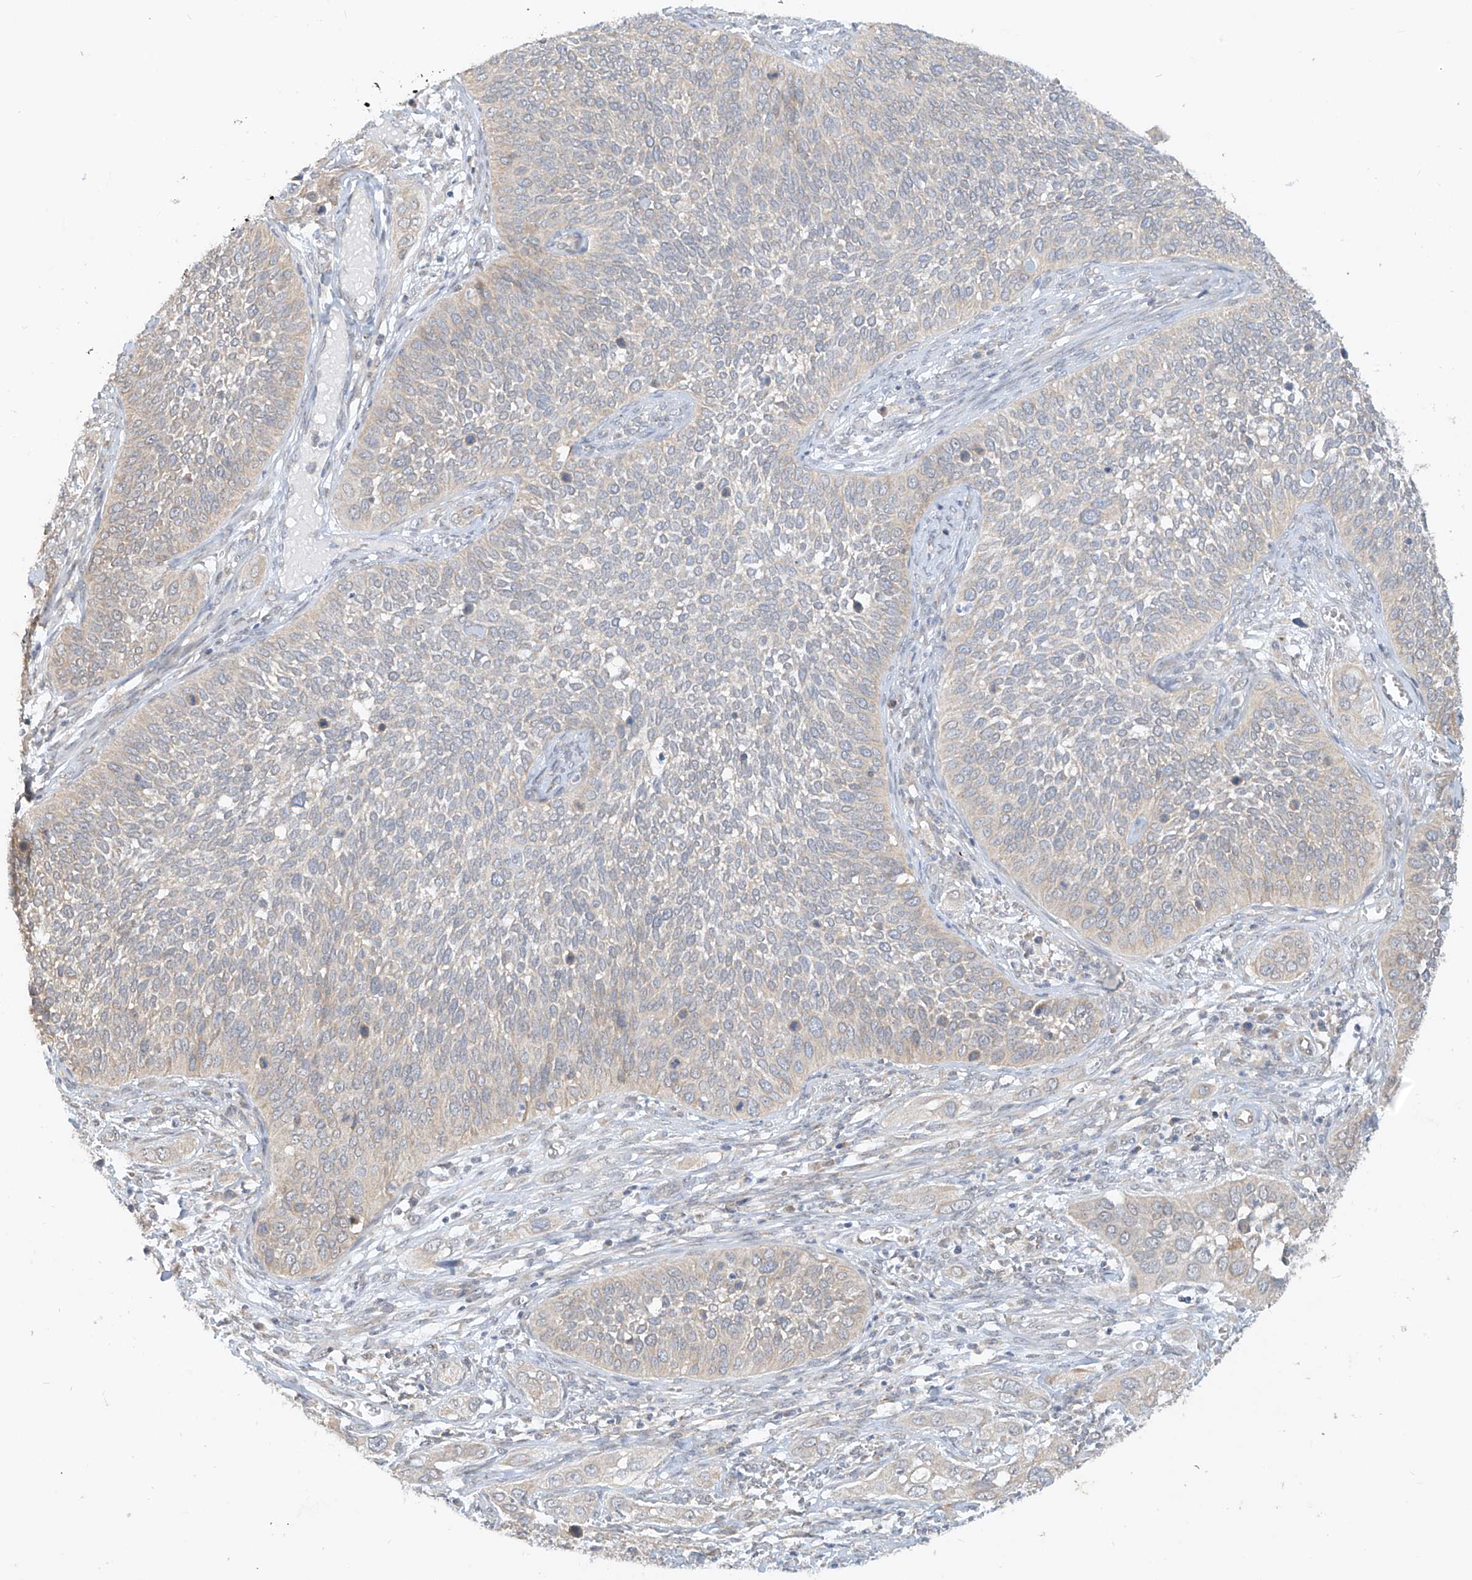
{"staining": {"intensity": "negative", "quantity": "none", "location": "none"}, "tissue": "cervical cancer", "cell_type": "Tumor cells", "image_type": "cancer", "snomed": [{"axis": "morphology", "description": "Squamous cell carcinoma, NOS"}, {"axis": "topography", "description": "Cervix"}], "caption": "This photomicrograph is of squamous cell carcinoma (cervical) stained with IHC to label a protein in brown with the nuclei are counter-stained blue. There is no expression in tumor cells.", "gene": "MTUS2", "patient": {"sex": "female", "age": 34}}